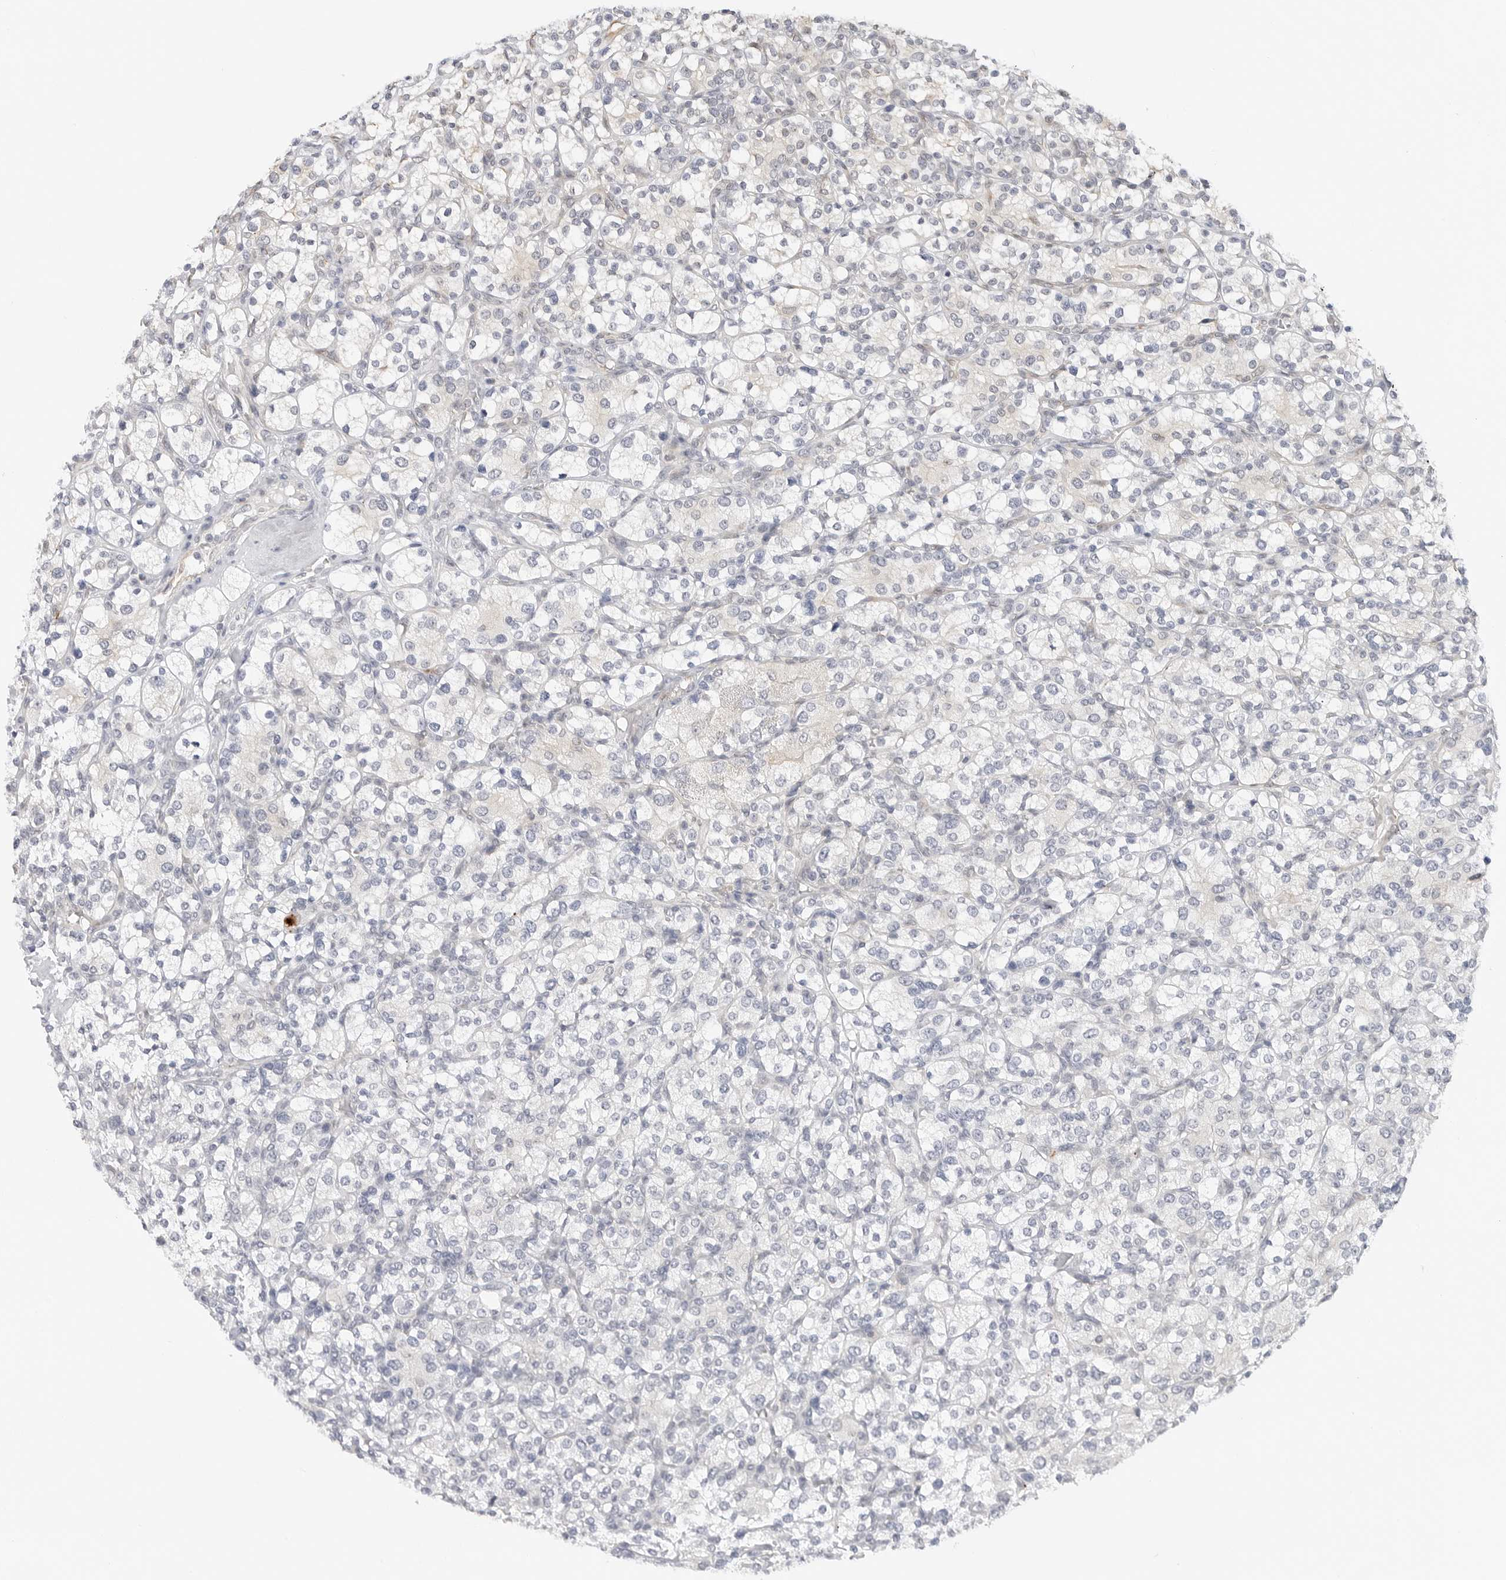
{"staining": {"intensity": "negative", "quantity": "none", "location": "none"}, "tissue": "renal cancer", "cell_type": "Tumor cells", "image_type": "cancer", "snomed": [{"axis": "morphology", "description": "Adenocarcinoma, NOS"}, {"axis": "topography", "description": "Kidney"}], "caption": "This is an immunohistochemistry photomicrograph of human renal cancer (adenocarcinoma). There is no staining in tumor cells.", "gene": "MAP2K5", "patient": {"sex": "male", "age": 77}}